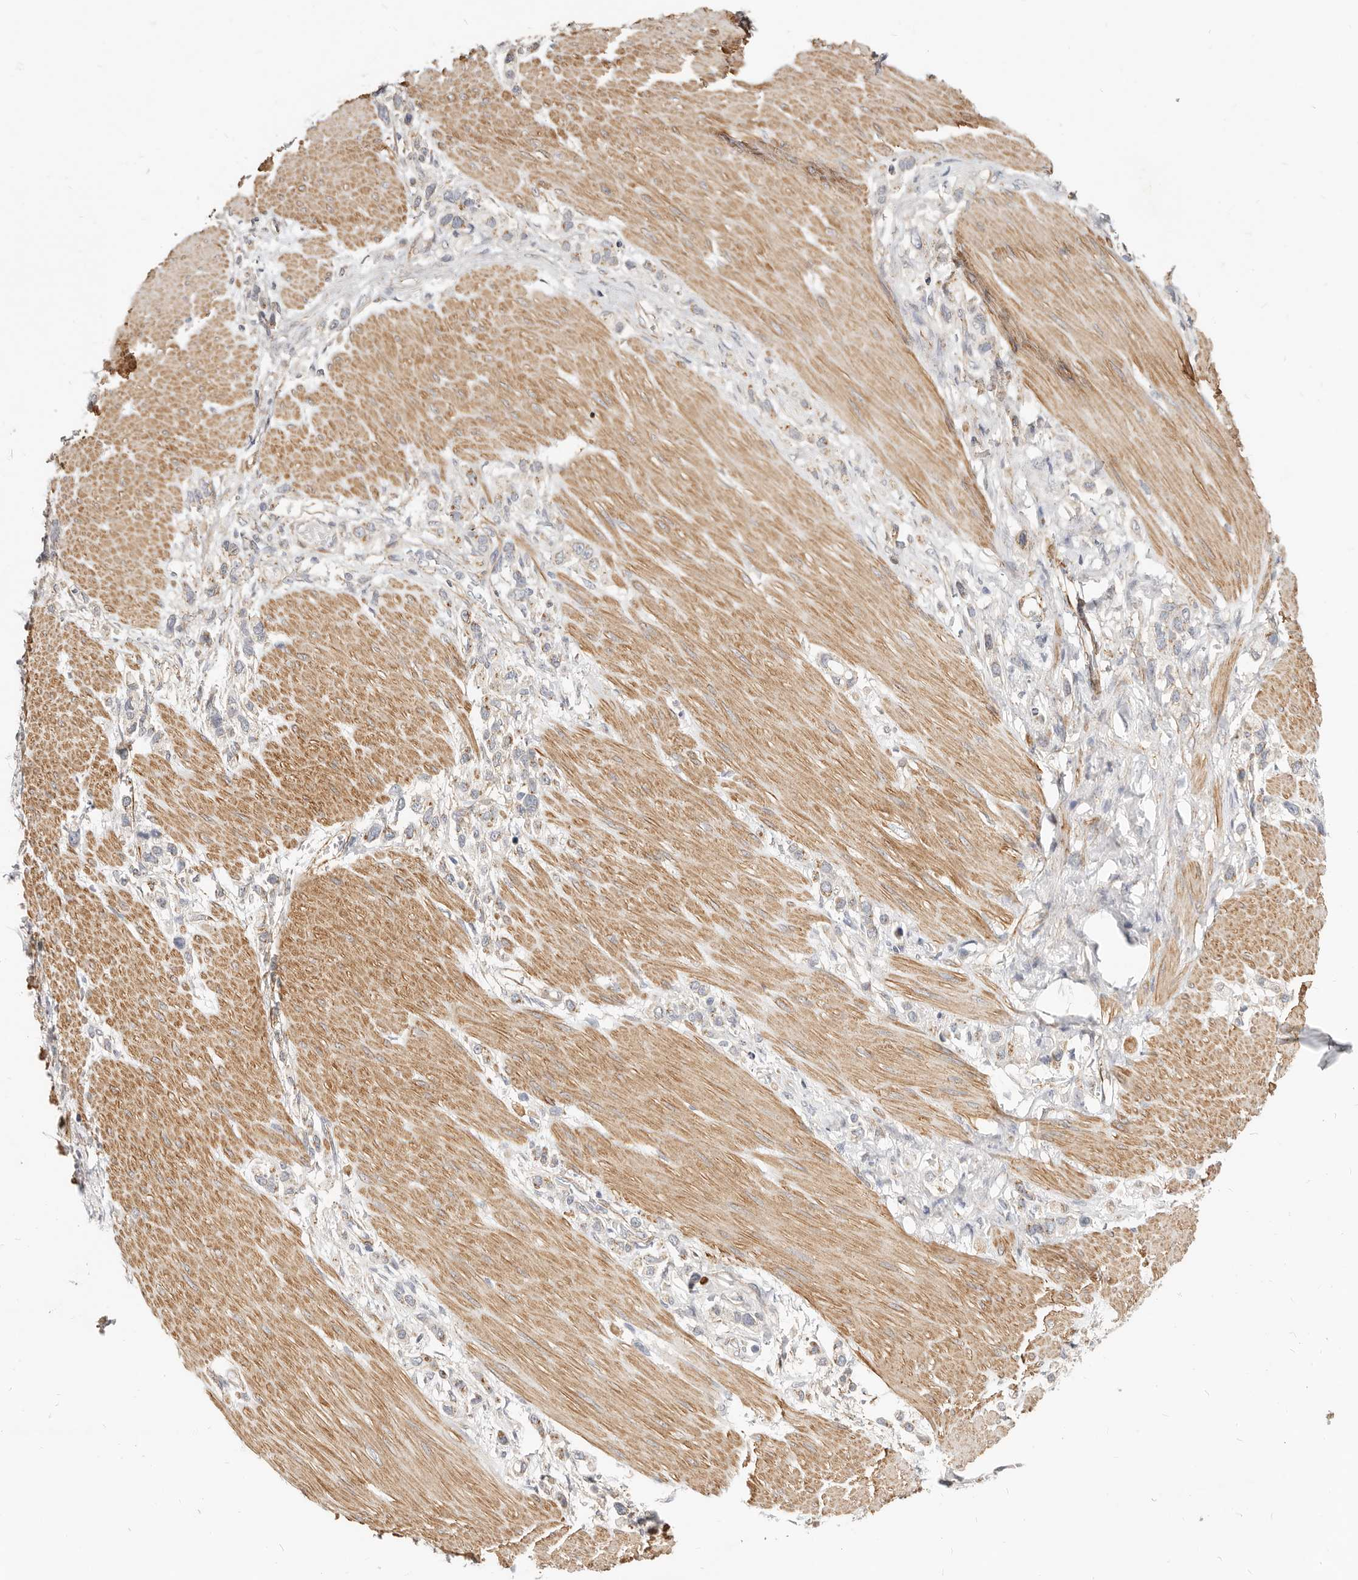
{"staining": {"intensity": "weak", "quantity": "<25%", "location": "cytoplasmic/membranous"}, "tissue": "stomach cancer", "cell_type": "Tumor cells", "image_type": "cancer", "snomed": [{"axis": "morphology", "description": "Adenocarcinoma, NOS"}, {"axis": "topography", "description": "Stomach"}], "caption": "Protein analysis of stomach cancer displays no significant expression in tumor cells.", "gene": "RABAC1", "patient": {"sex": "female", "age": 65}}